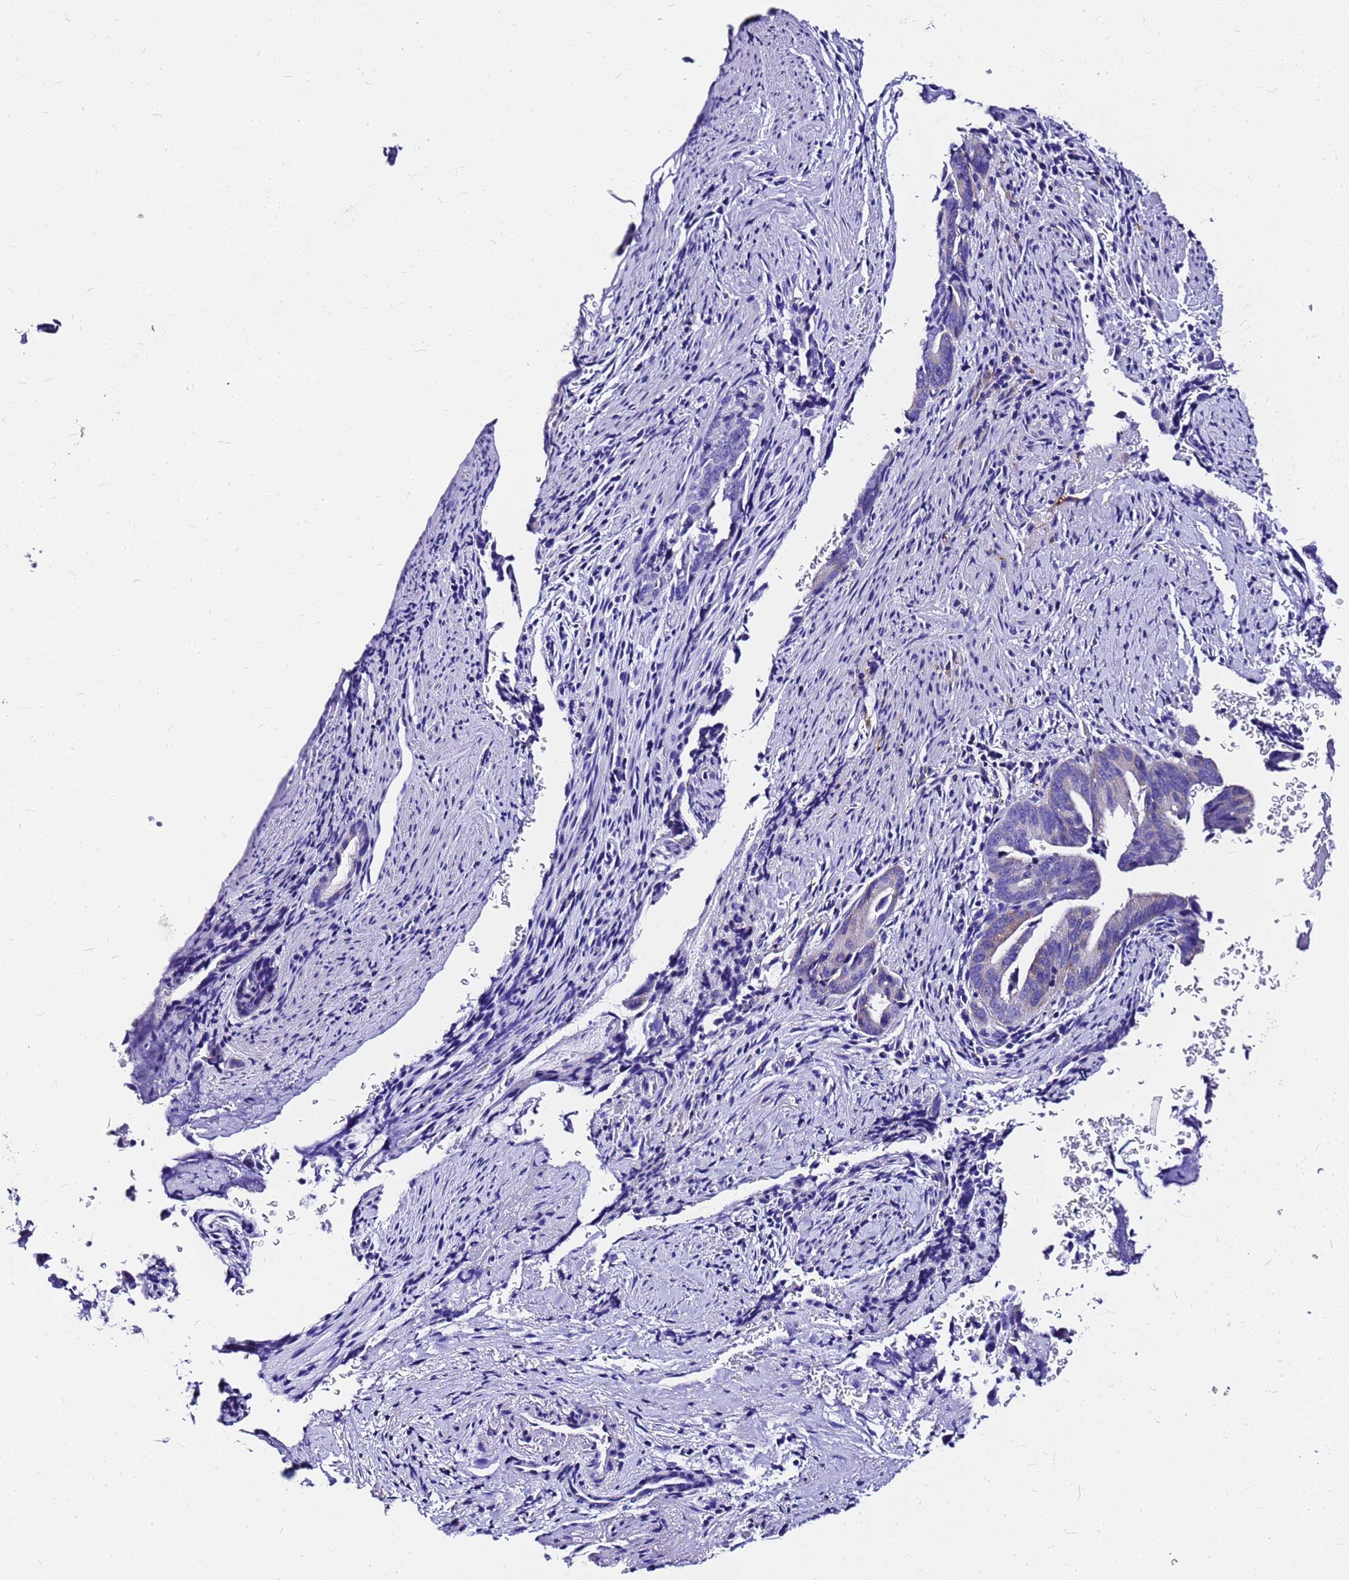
{"staining": {"intensity": "negative", "quantity": "none", "location": "none"}, "tissue": "pancreatic cancer", "cell_type": "Tumor cells", "image_type": "cancer", "snomed": [{"axis": "morphology", "description": "Adenocarcinoma, NOS"}, {"axis": "topography", "description": "Pancreas"}], "caption": "Immunohistochemistry (IHC) histopathology image of neoplastic tissue: pancreatic adenocarcinoma stained with DAB exhibits no significant protein positivity in tumor cells.", "gene": "HERC4", "patient": {"sex": "female", "age": 63}}